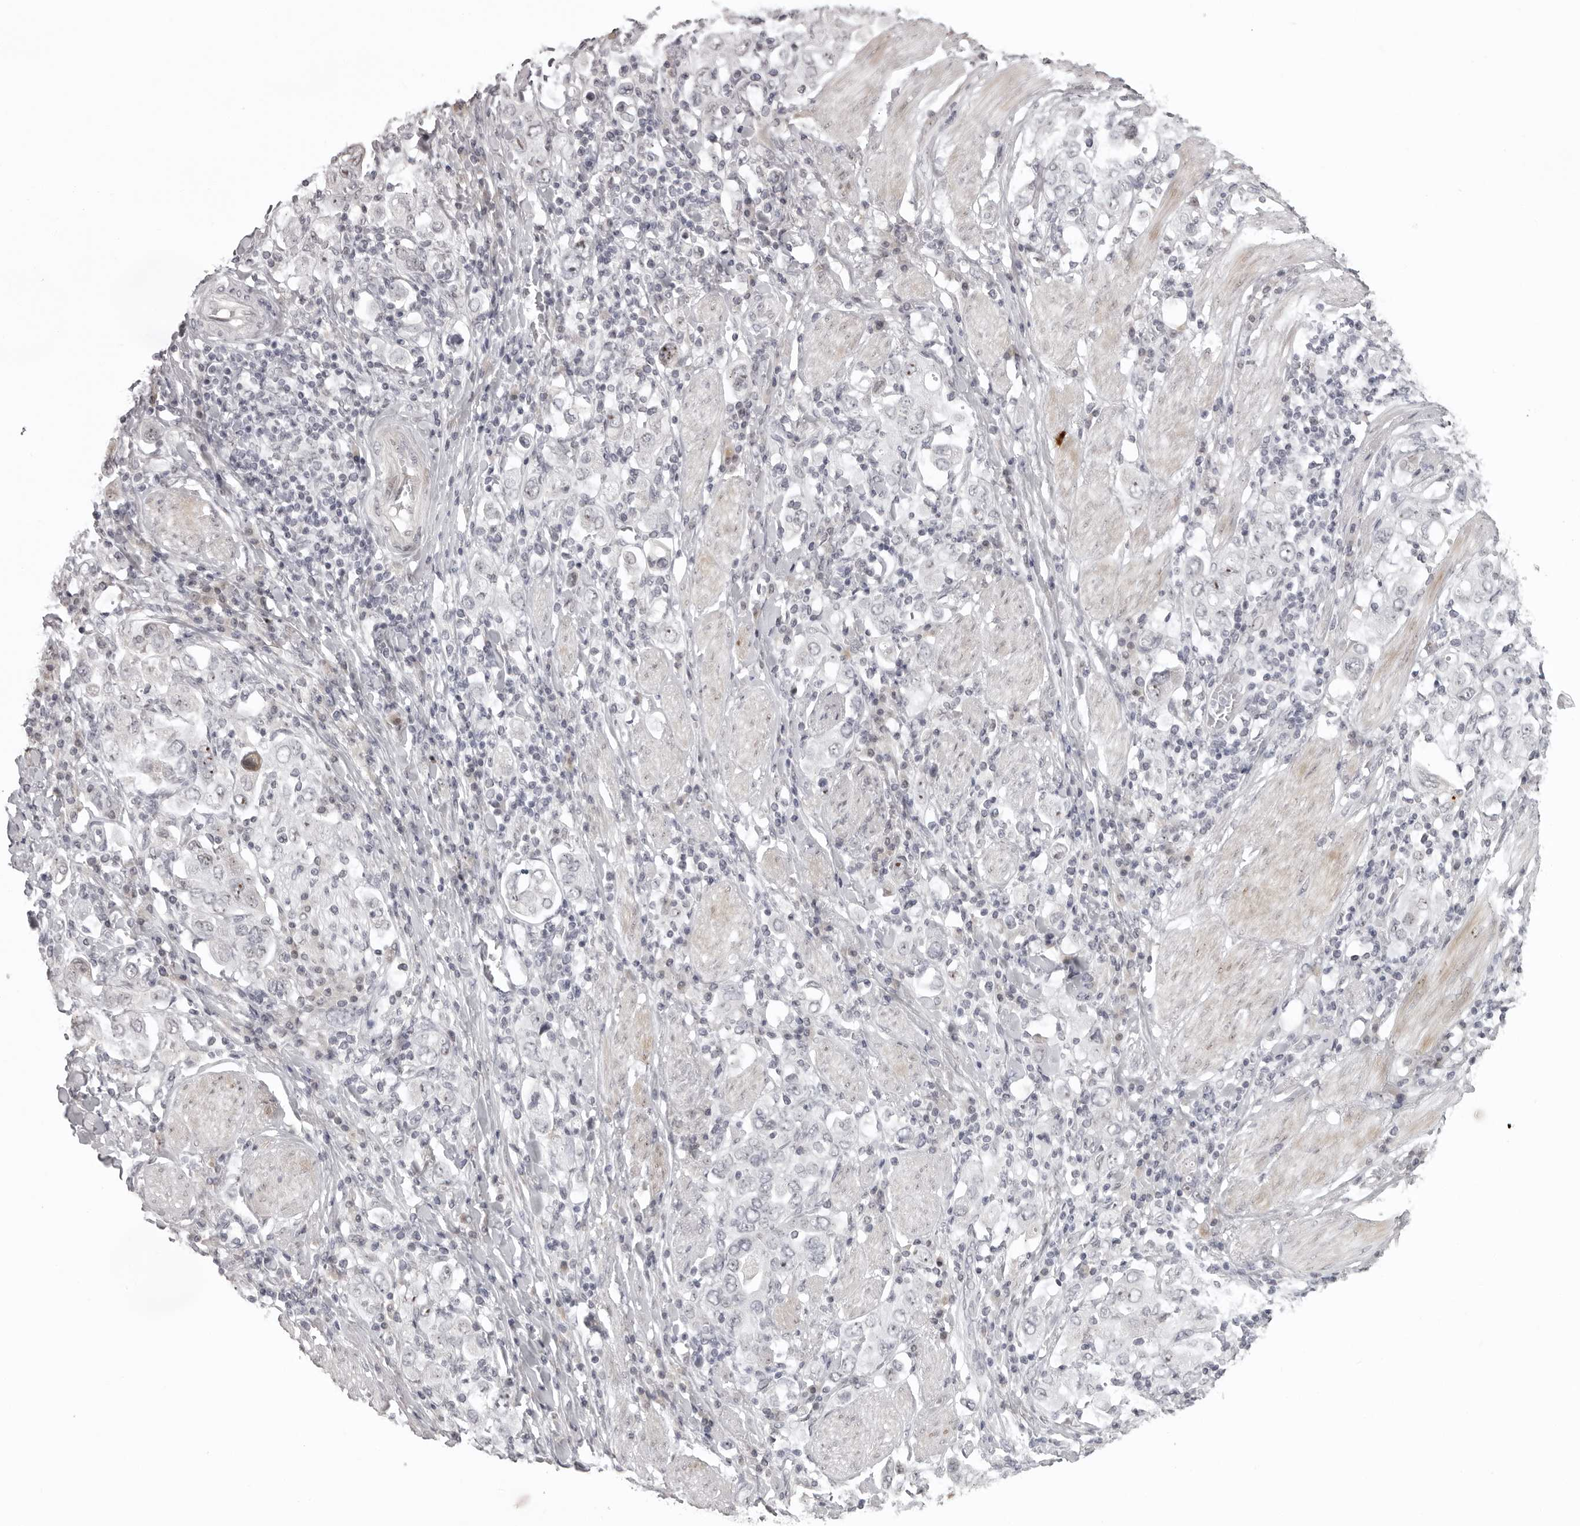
{"staining": {"intensity": "negative", "quantity": "none", "location": "none"}, "tissue": "stomach cancer", "cell_type": "Tumor cells", "image_type": "cancer", "snomed": [{"axis": "morphology", "description": "Adenocarcinoma, NOS"}, {"axis": "topography", "description": "Stomach, upper"}], "caption": "Micrograph shows no significant protein staining in tumor cells of stomach adenocarcinoma.", "gene": "HELZ", "patient": {"sex": "male", "age": 62}}